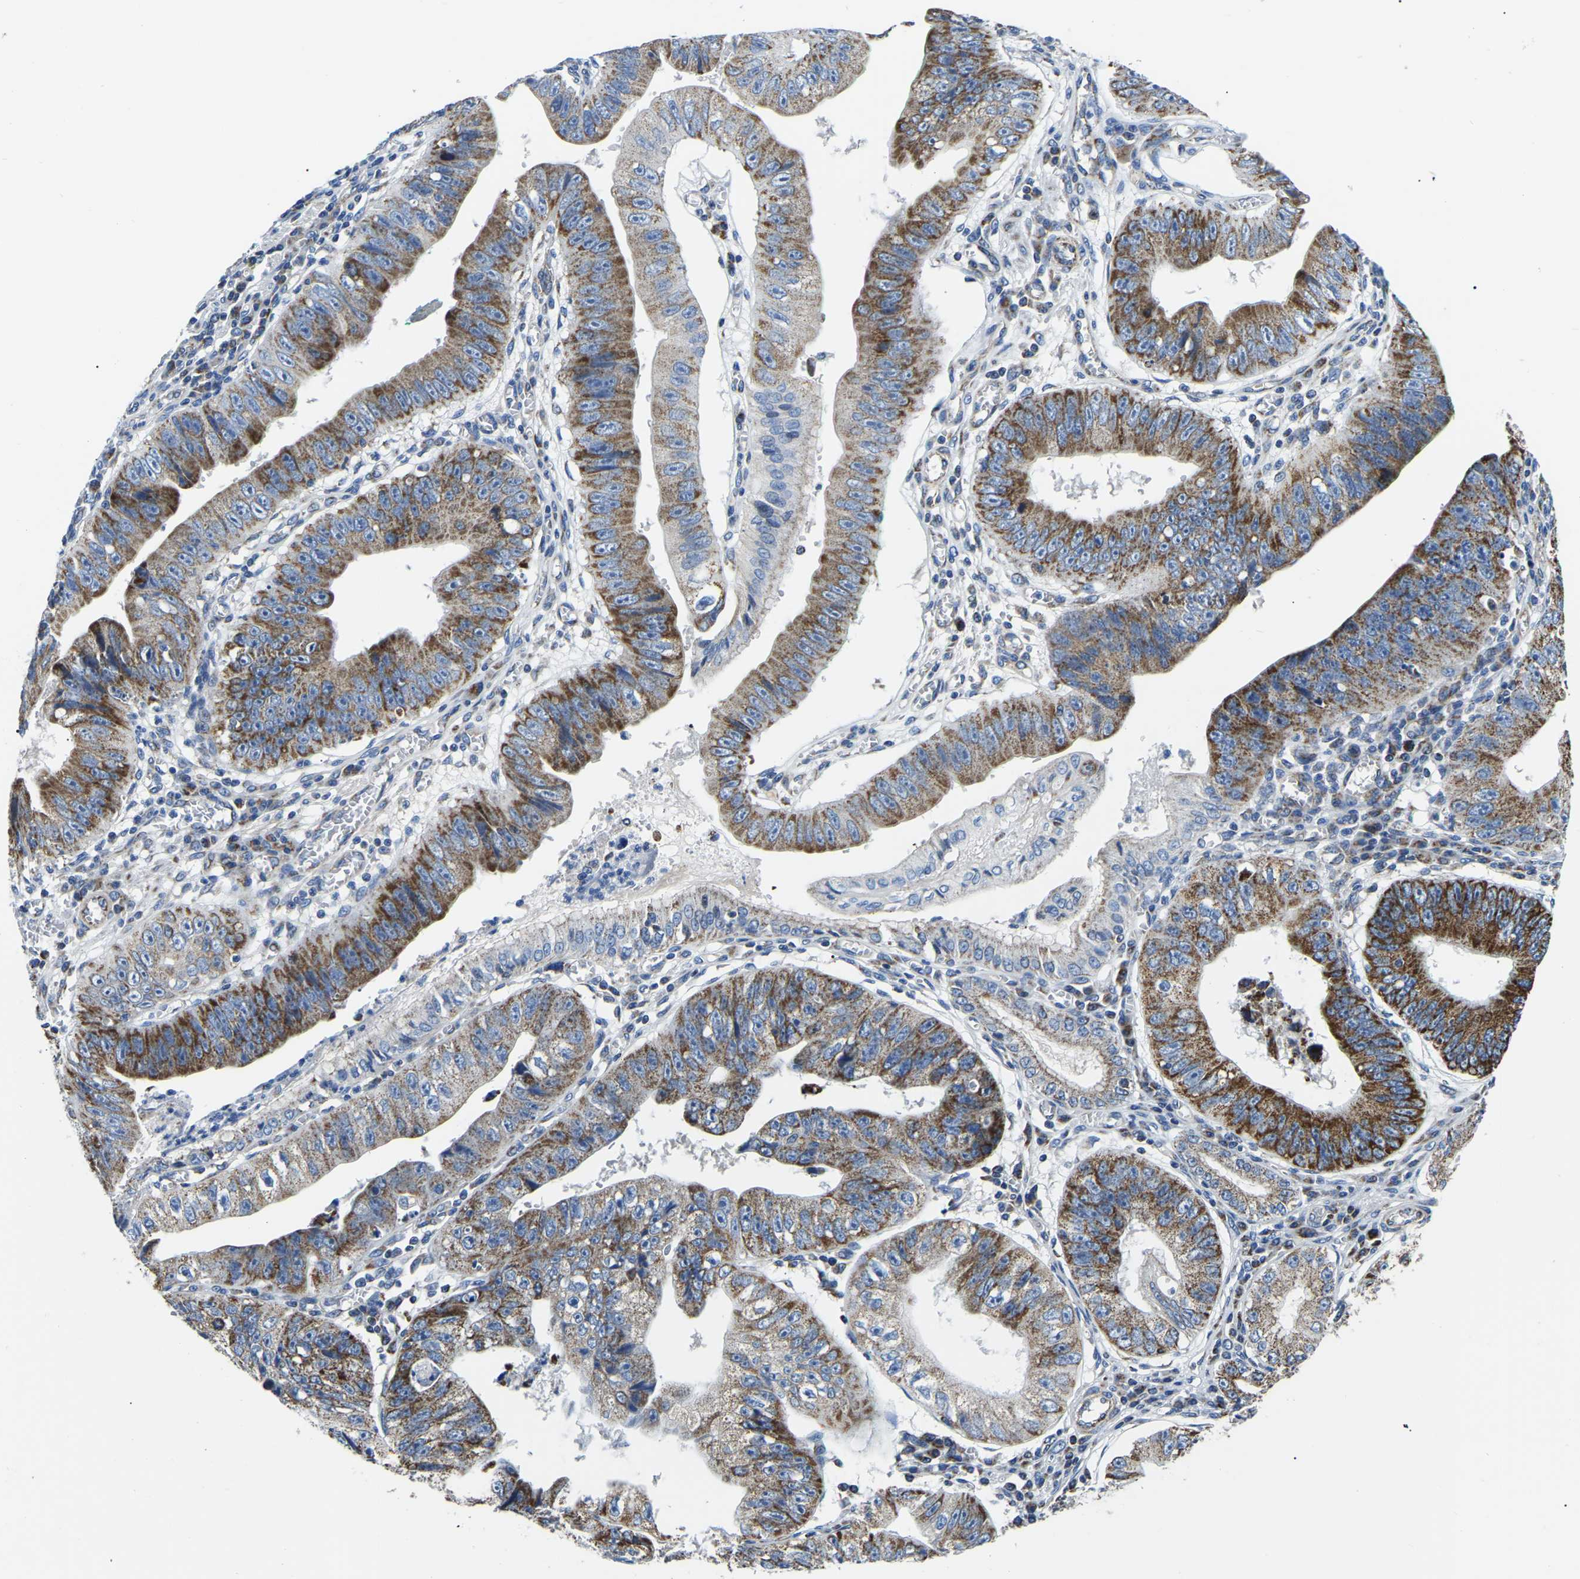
{"staining": {"intensity": "strong", "quantity": ">75%", "location": "cytoplasmic/membranous"}, "tissue": "stomach cancer", "cell_type": "Tumor cells", "image_type": "cancer", "snomed": [{"axis": "morphology", "description": "Adenocarcinoma, NOS"}, {"axis": "topography", "description": "Stomach"}], "caption": "Stomach cancer (adenocarcinoma) was stained to show a protein in brown. There is high levels of strong cytoplasmic/membranous expression in approximately >75% of tumor cells. The protein of interest is stained brown, and the nuclei are stained in blue (DAB (3,3'-diaminobenzidine) IHC with brightfield microscopy, high magnification).", "gene": "PPM1E", "patient": {"sex": "male", "age": 59}}